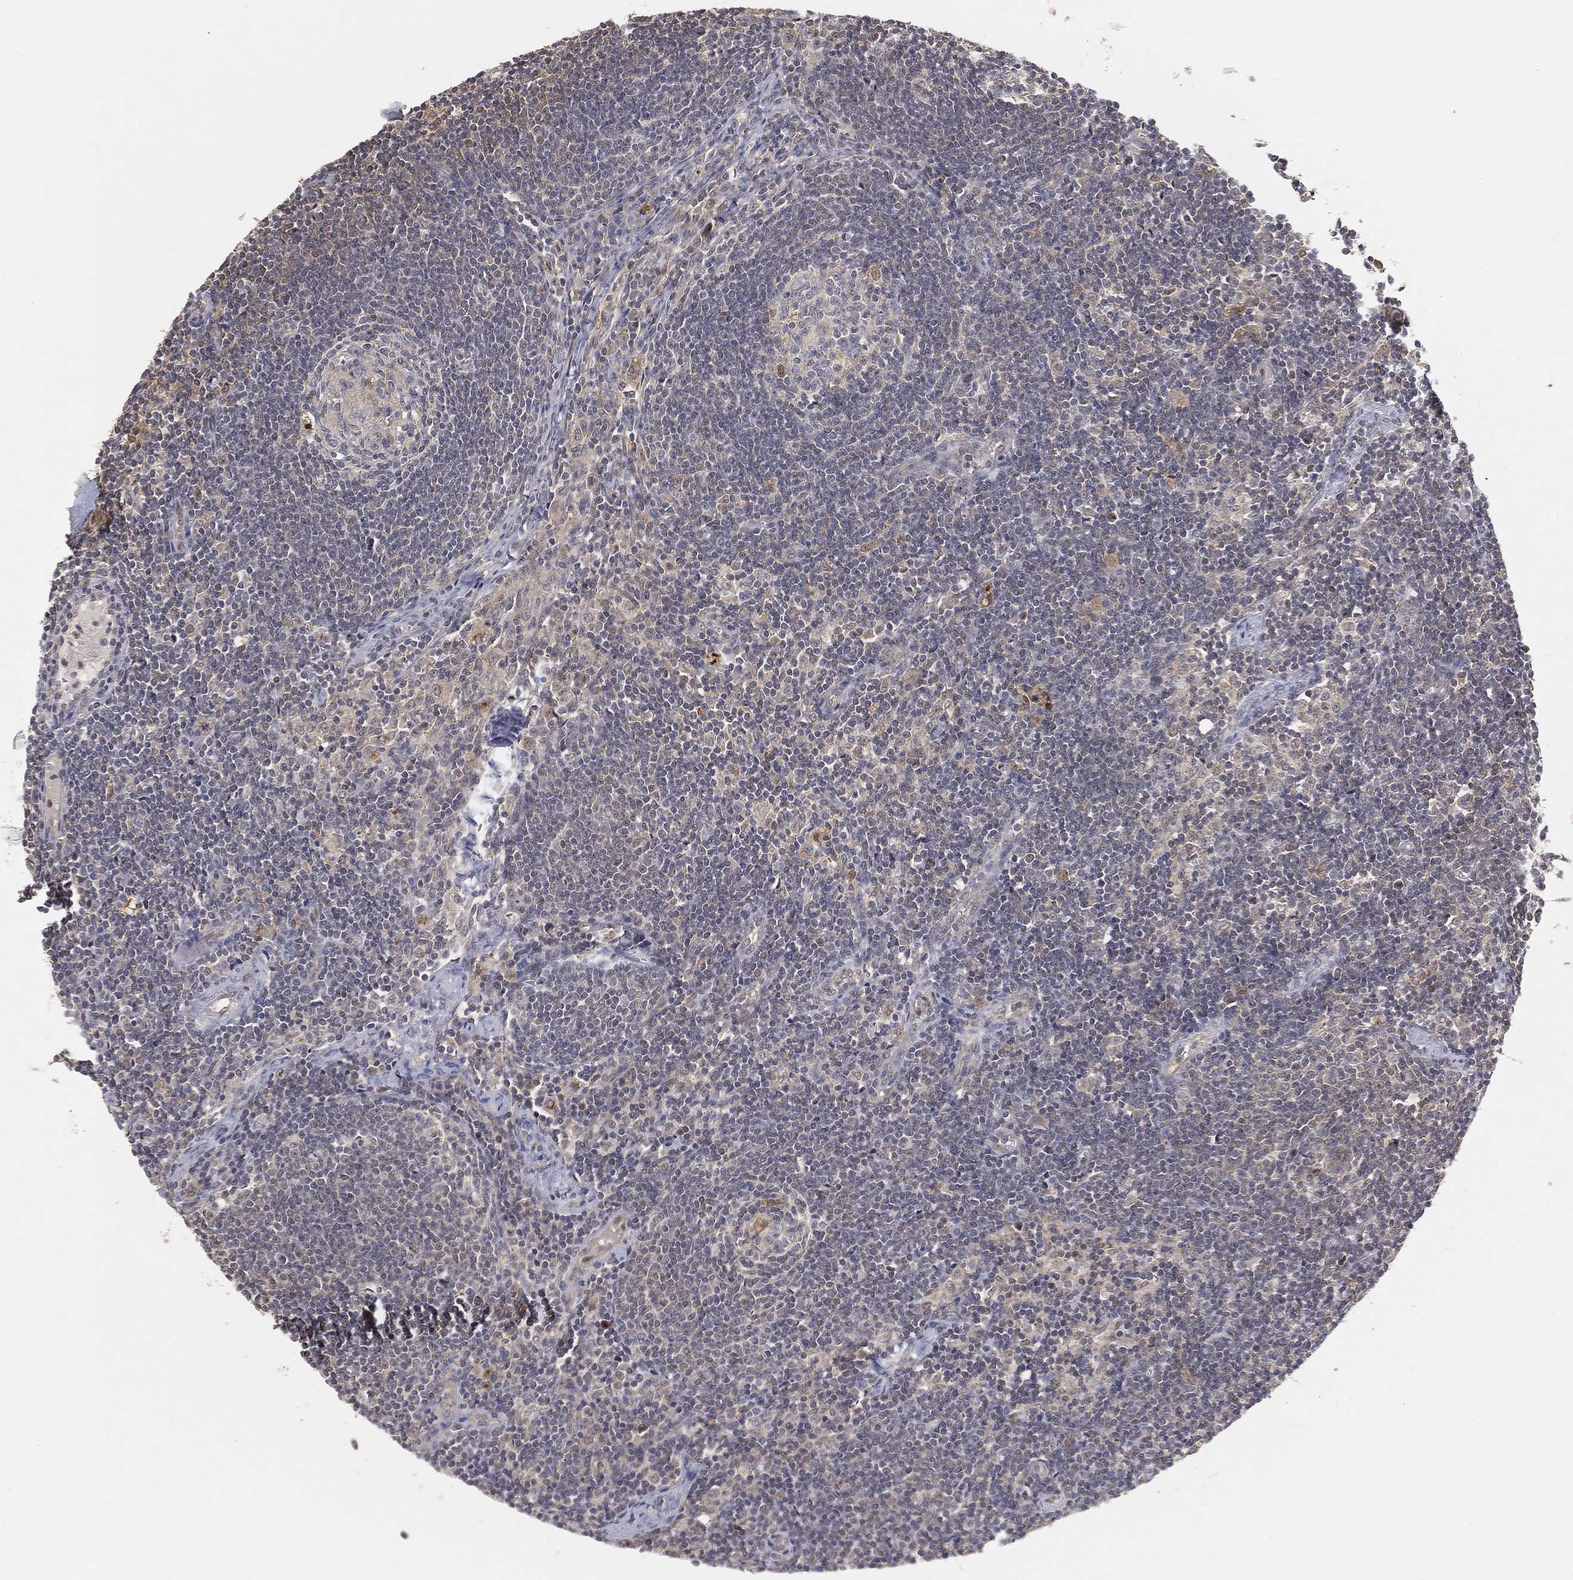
{"staining": {"intensity": "weak", "quantity": "<25%", "location": "cytoplasmic/membranous"}, "tissue": "lymph node", "cell_type": "Germinal center cells", "image_type": "normal", "snomed": [{"axis": "morphology", "description": "Normal tissue, NOS"}, {"axis": "morphology", "description": "Adenocarcinoma, NOS"}, {"axis": "topography", "description": "Lymph node"}, {"axis": "topography", "description": "Pancreas"}], "caption": "Immunohistochemical staining of normal human lymph node displays no significant staining in germinal center cells.", "gene": "MAPK1", "patient": {"sex": "female", "age": 58}}